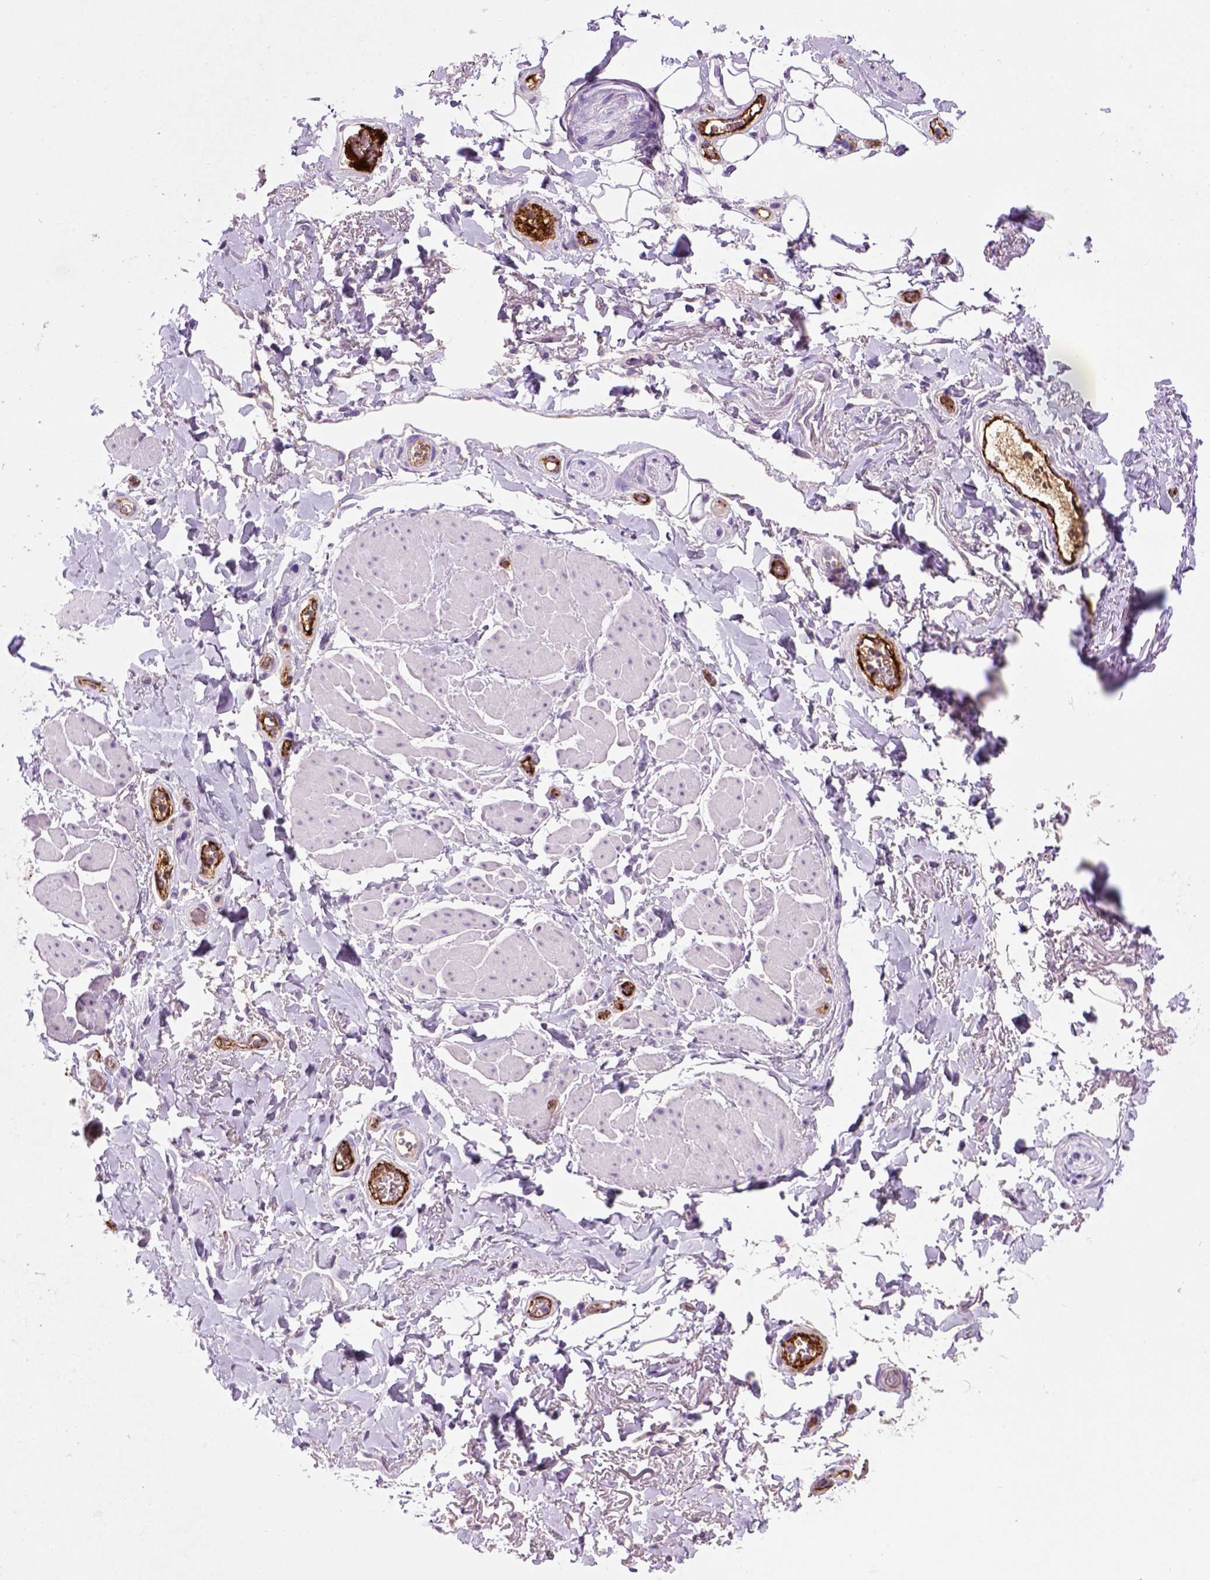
{"staining": {"intensity": "negative", "quantity": "none", "location": "none"}, "tissue": "adipose tissue", "cell_type": "Adipocytes", "image_type": "normal", "snomed": [{"axis": "morphology", "description": "Normal tissue, NOS"}, {"axis": "topography", "description": "Anal"}, {"axis": "topography", "description": "Peripheral nerve tissue"}], "caption": "High power microscopy image of an immunohistochemistry photomicrograph of benign adipose tissue, revealing no significant staining in adipocytes.", "gene": "VWF", "patient": {"sex": "male", "age": 53}}